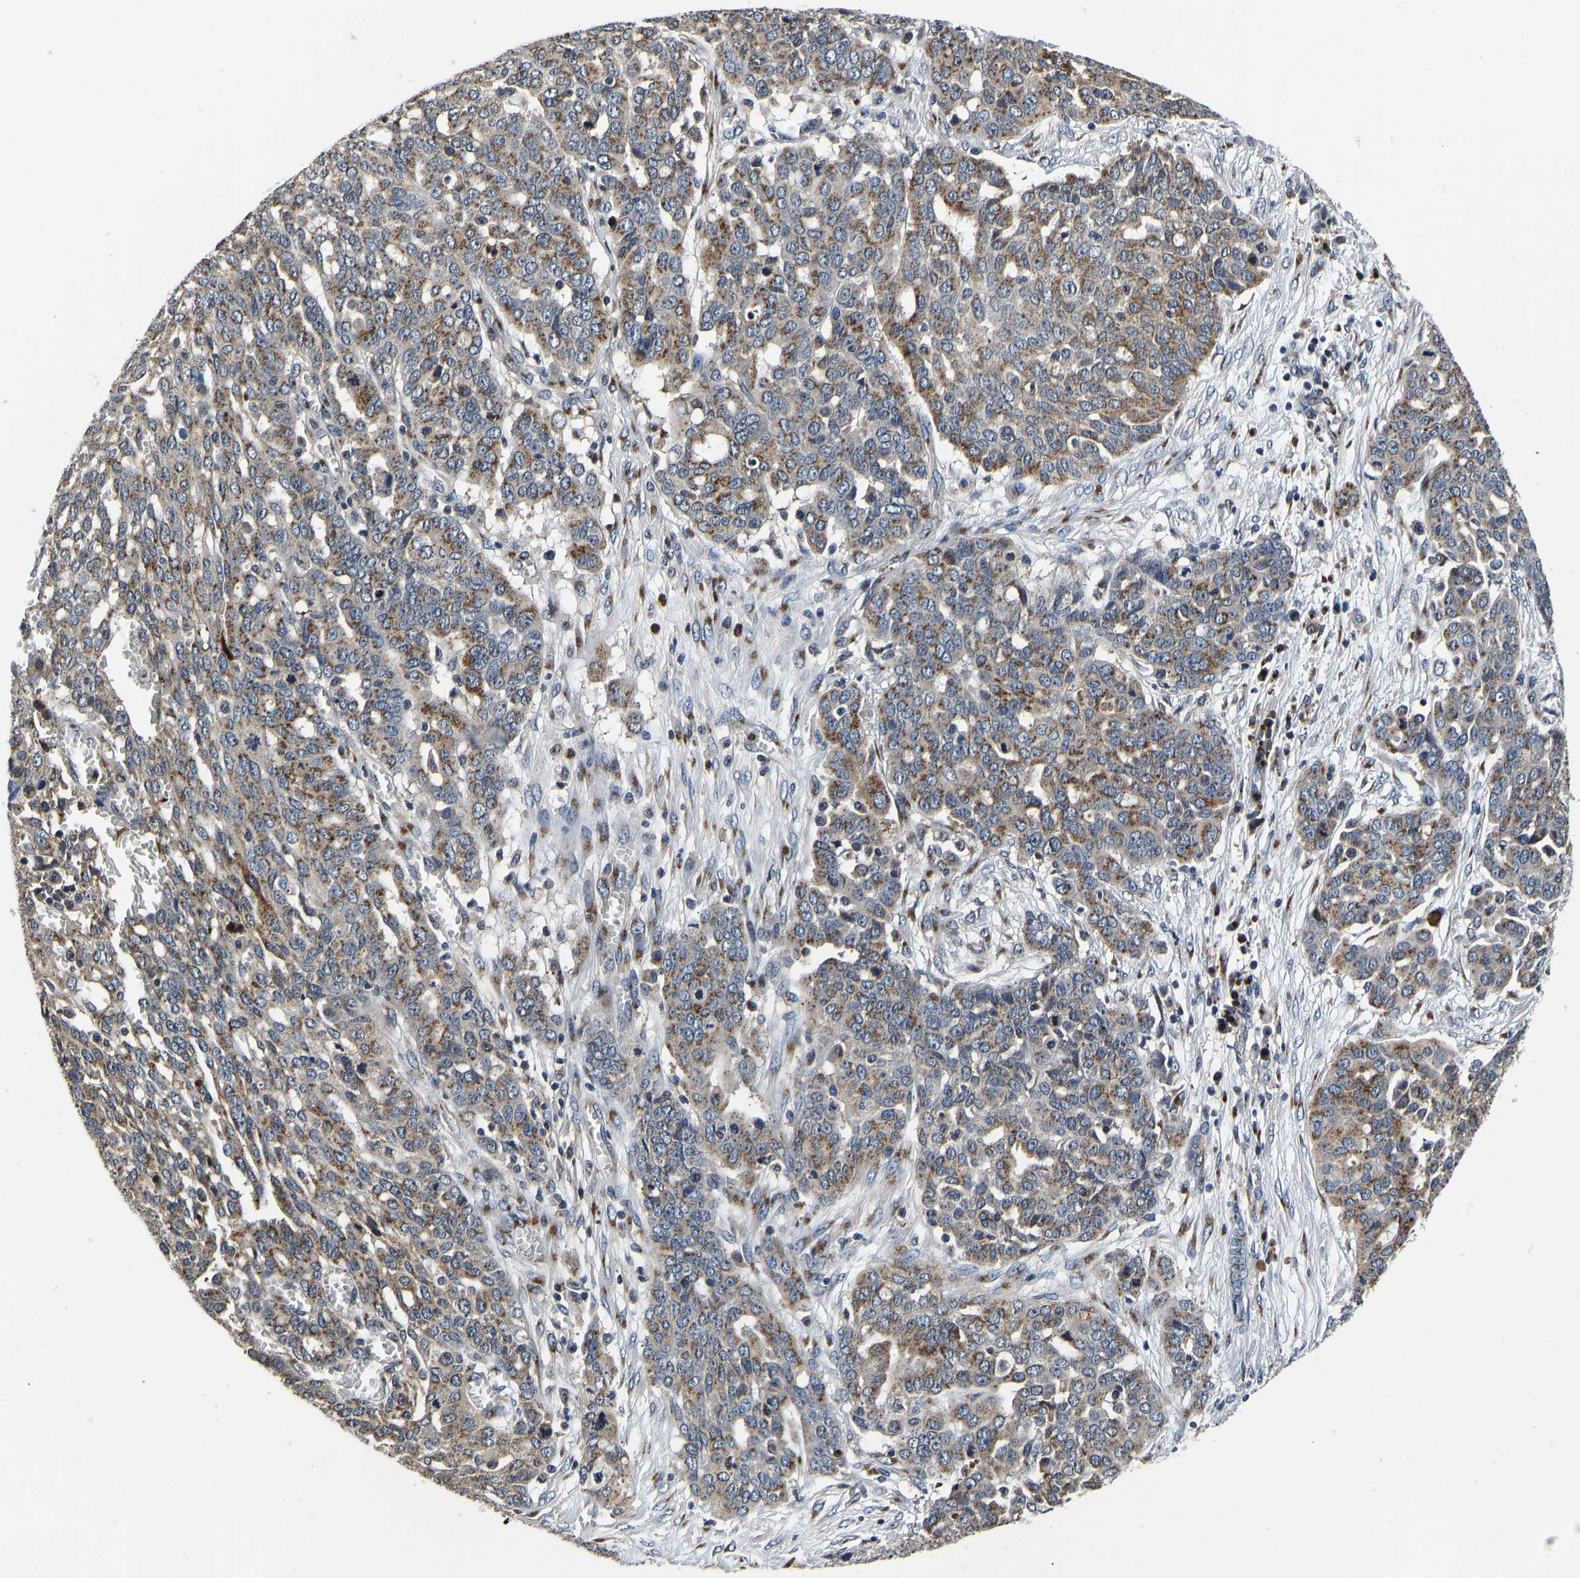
{"staining": {"intensity": "moderate", "quantity": ">75%", "location": "cytoplasmic/membranous"}, "tissue": "ovarian cancer", "cell_type": "Tumor cells", "image_type": "cancer", "snomed": [{"axis": "morphology", "description": "Cystadenocarcinoma, serous, NOS"}, {"axis": "topography", "description": "Soft tissue"}, {"axis": "topography", "description": "Ovary"}], "caption": "Brown immunohistochemical staining in ovarian cancer reveals moderate cytoplasmic/membranous expression in approximately >75% of tumor cells. (DAB IHC, brown staining for protein, blue staining for nuclei).", "gene": "RABAC1", "patient": {"sex": "female", "age": 57}}